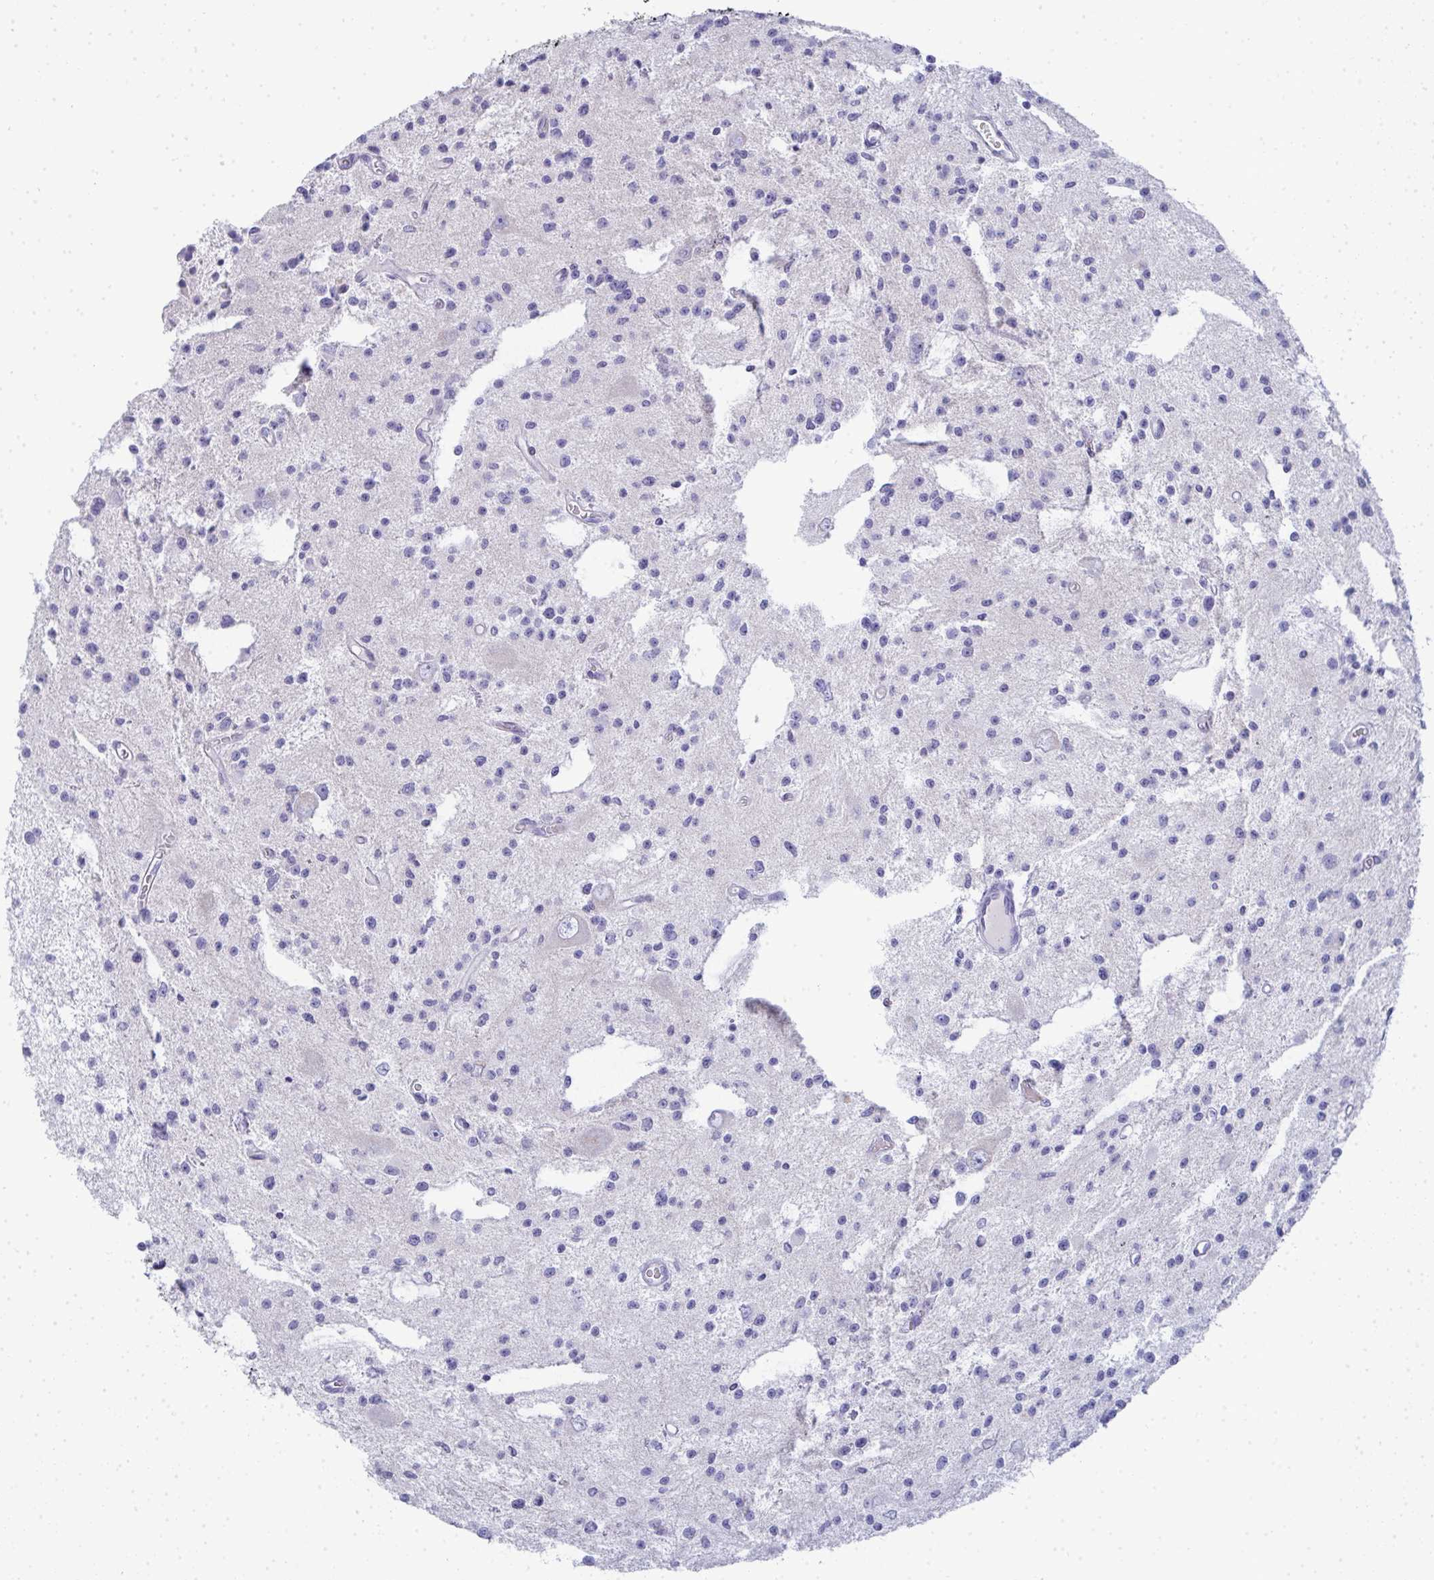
{"staining": {"intensity": "negative", "quantity": "none", "location": "none"}, "tissue": "glioma", "cell_type": "Tumor cells", "image_type": "cancer", "snomed": [{"axis": "morphology", "description": "Glioma, malignant, Low grade"}, {"axis": "topography", "description": "Brain"}], "caption": "Tumor cells are negative for brown protein staining in low-grade glioma (malignant).", "gene": "ZNF182", "patient": {"sex": "male", "age": 43}}